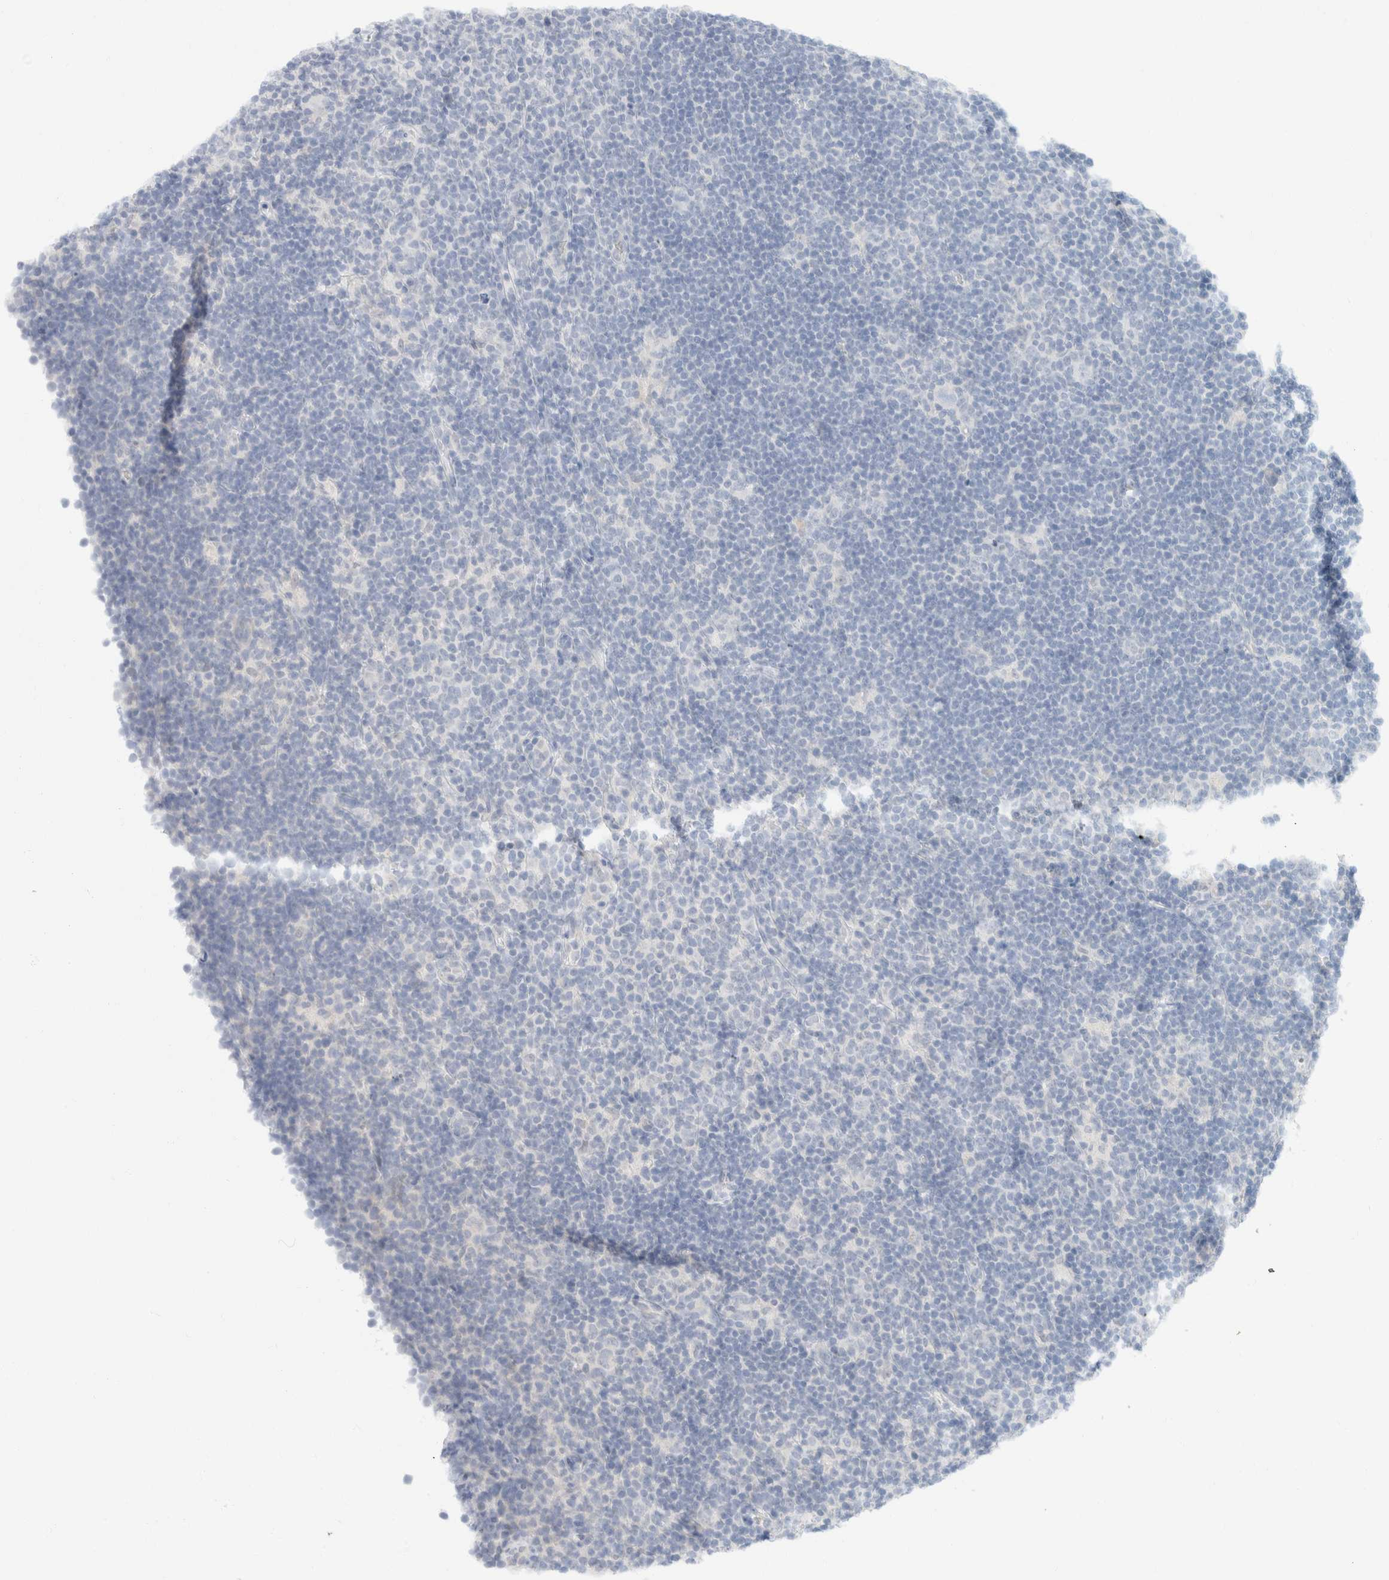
{"staining": {"intensity": "negative", "quantity": "none", "location": "none"}, "tissue": "lymphoma", "cell_type": "Tumor cells", "image_type": "cancer", "snomed": [{"axis": "morphology", "description": "Hodgkin's disease, NOS"}, {"axis": "topography", "description": "Lymph node"}], "caption": "Micrograph shows no protein expression in tumor cells of Hodgkin's disease tissue.", "gene": "KRT20", "patient": {"sex": "female", "age": 57}}